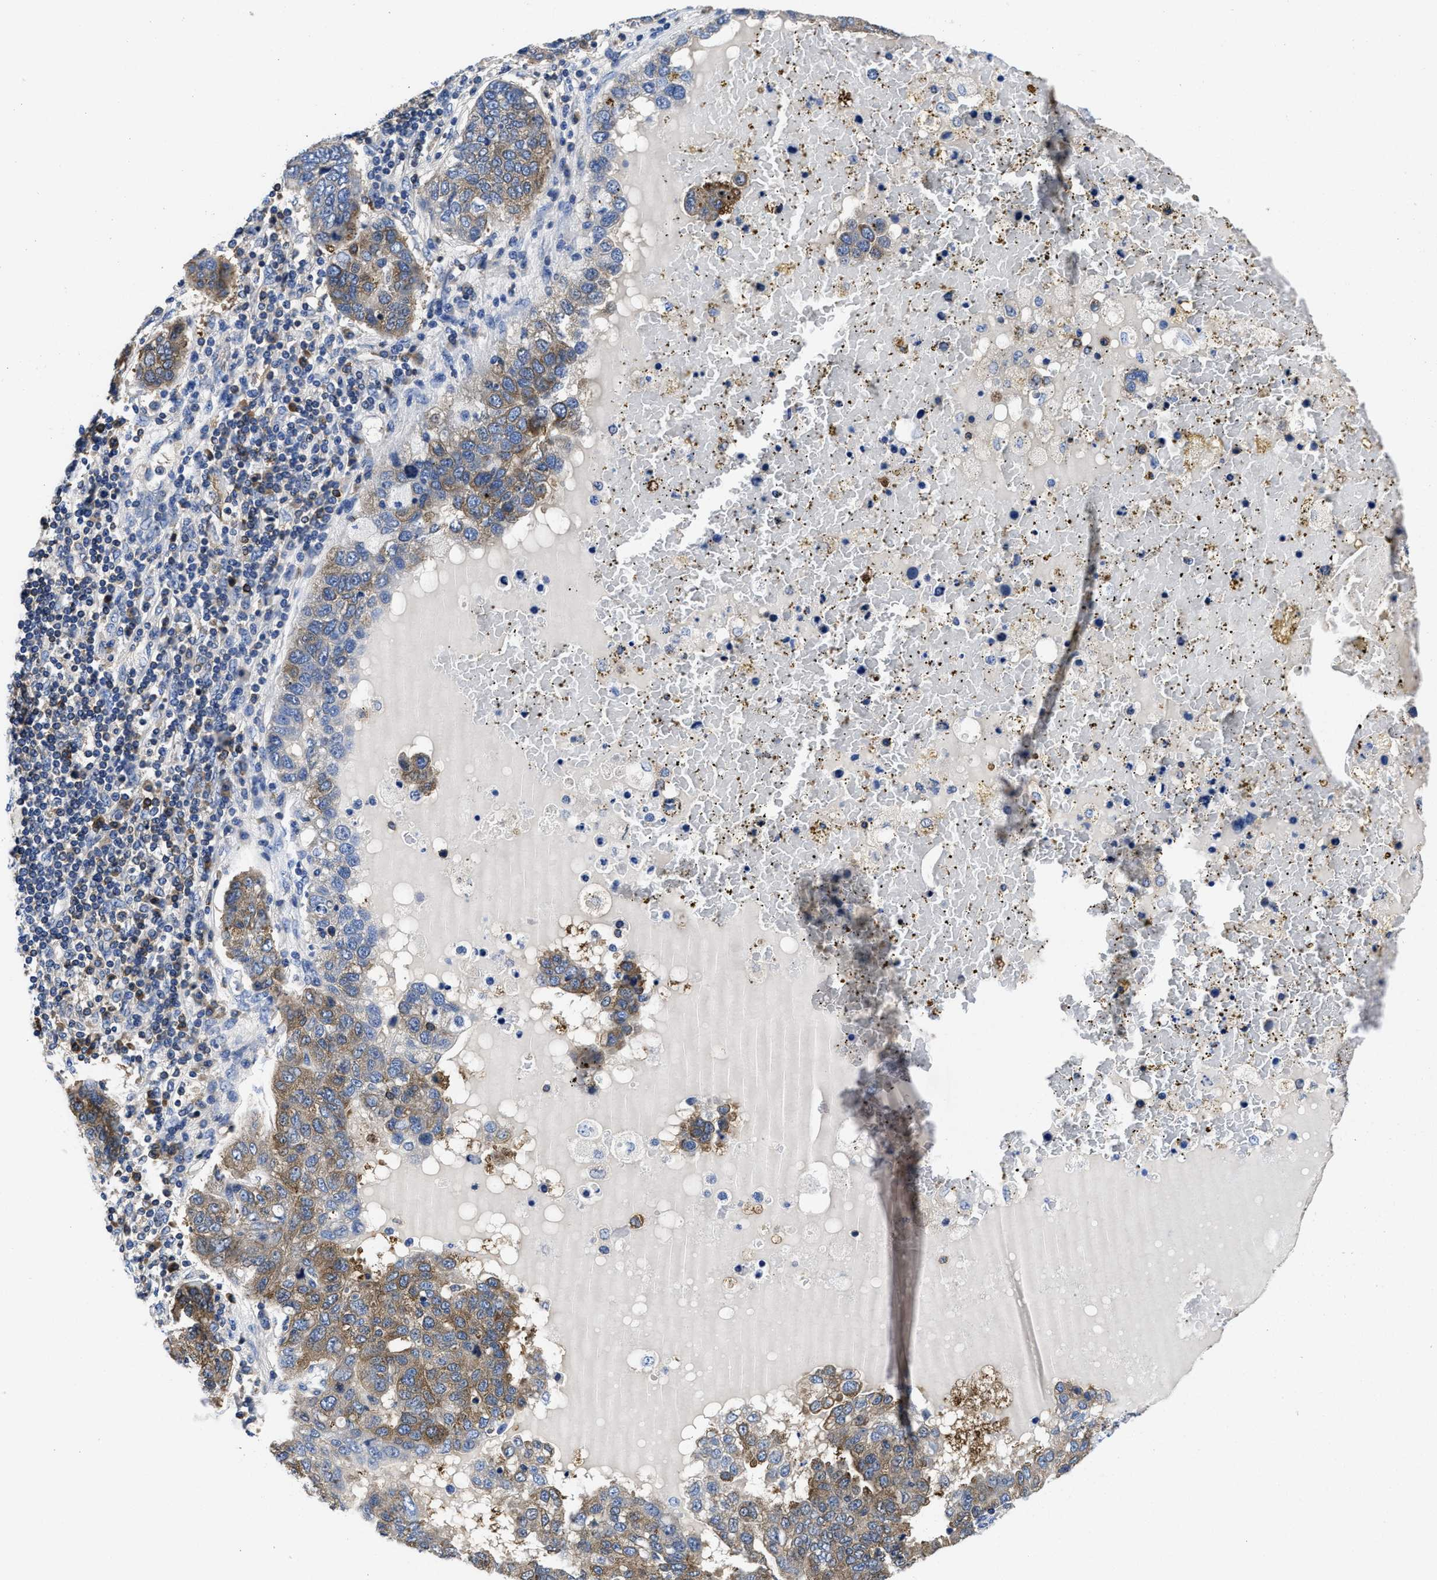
{"staining": {"intensity": "moderate", "quantity": ">75%", "location": "cytoplasmic/membranous"}, "tissue": "pancreatic cancer", "cell_type": "Tumor cells", "image_type": "cancer", "snomed": [{"axis": "morphology", "description": "Adenocarcinoma, NOS"}, {"axis": "topography", "description": "Pancreas"}], "caption": "Human adenocarcinoma (pancreatic) stained with a brown dye displays moderate cytoplasmic/membranous positive expression in about >75% of tumor cells.", "gene": "YARS1", "patient": {"sex": "female", "age": 61}}